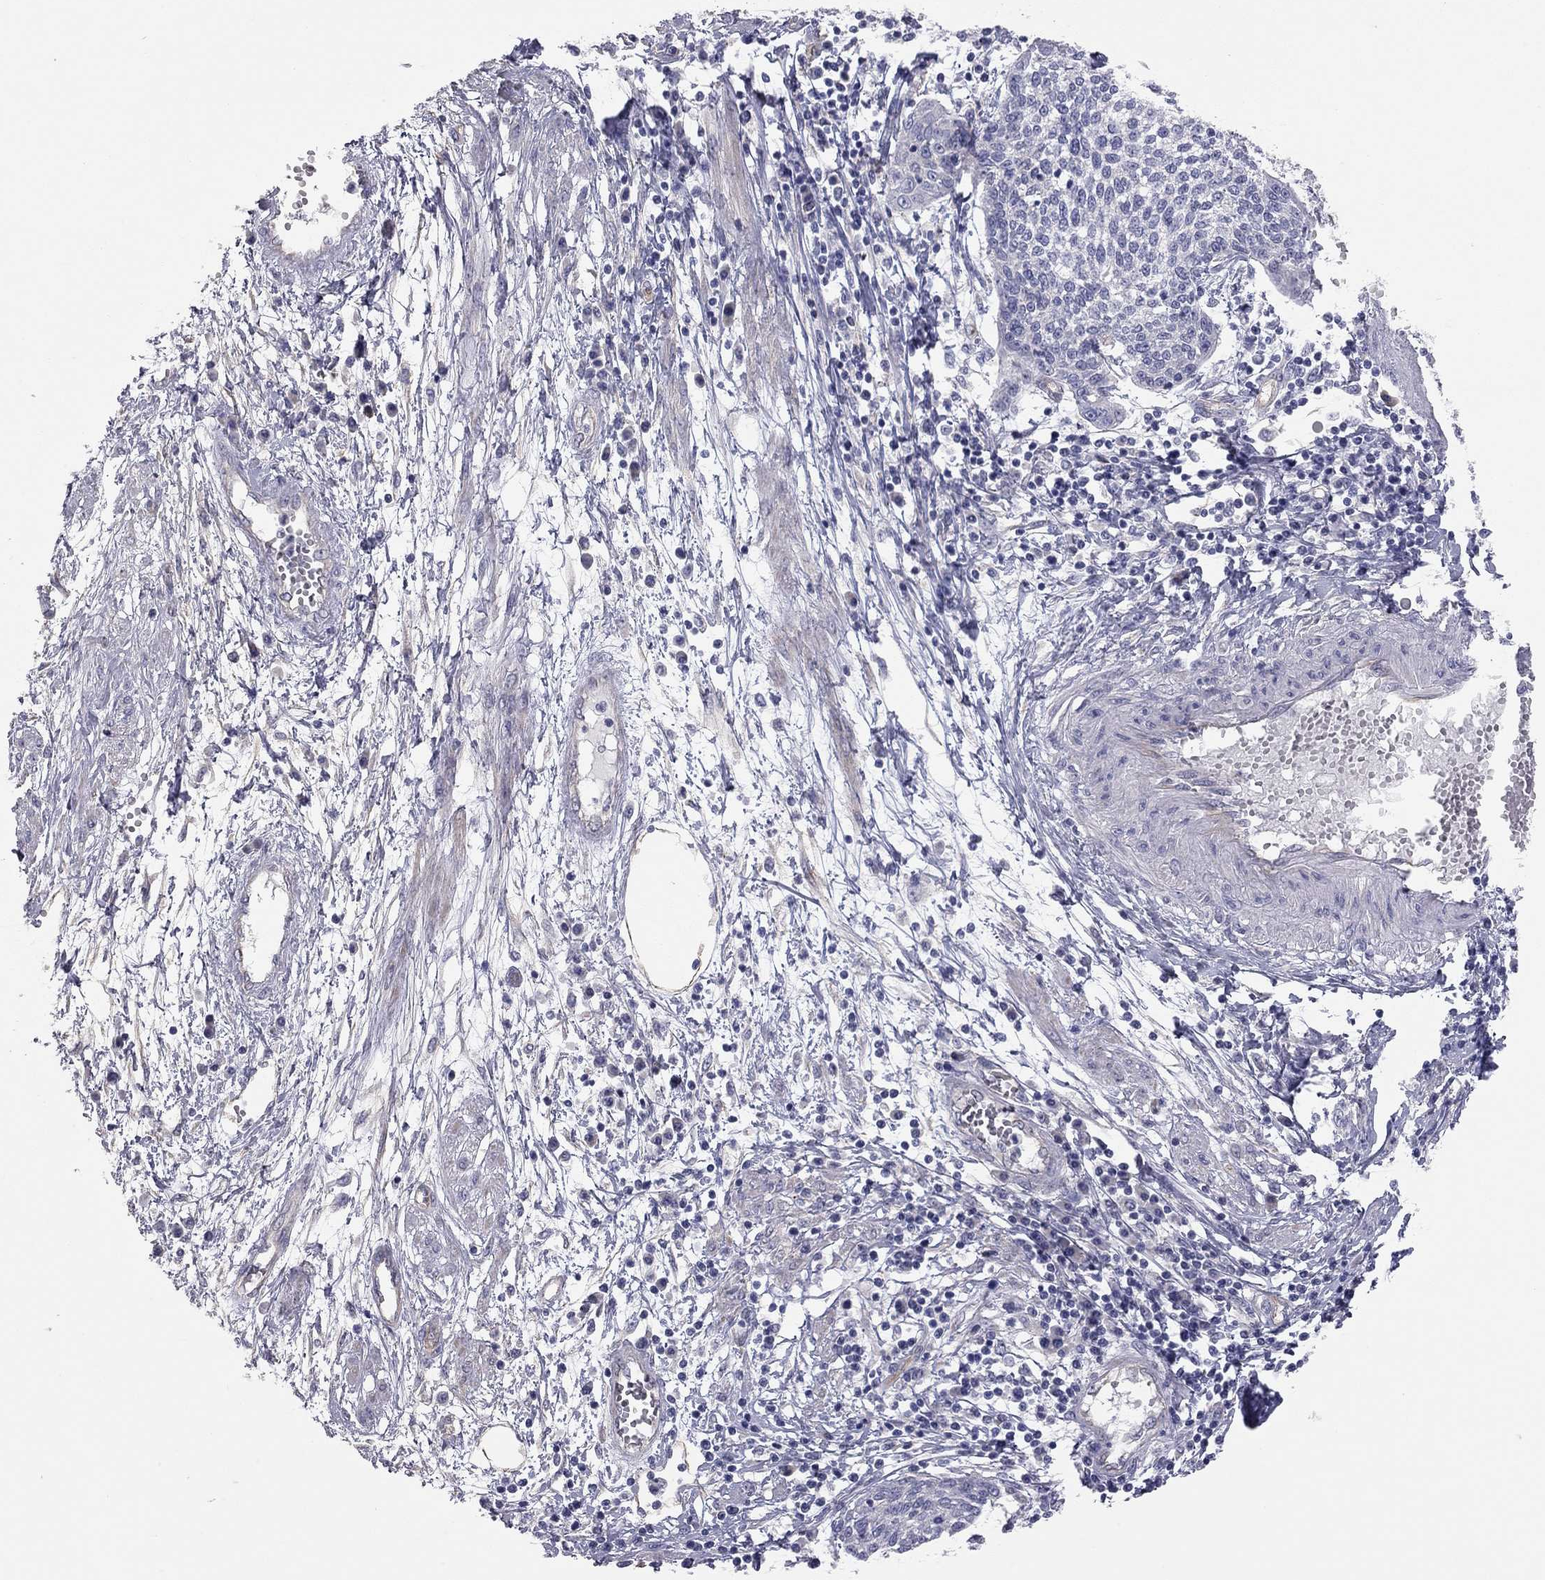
{"staining": {"intensity": "negative", "quantity": "none", "location": "none"}, "tissue": "cervical cancer", "cell_type": "Tumor cells", "image_type": "cancer", "snomed": [{"axis": "morphology", "description": "Squamous cell carcinoma, NOS"}, {"axis": "topography", "description": "Cervix"}], "caption": "DAB immunohistochemical staining of cervical cancer (squamous cell carcinoma) displays no significant expression in tumor cells. The staining is performed using DAB brown chromogen with nuclei counter-stained in using hematoxylin.", "gene": "GPRC5B", "patient": {"sex": "female", "age": 34}}